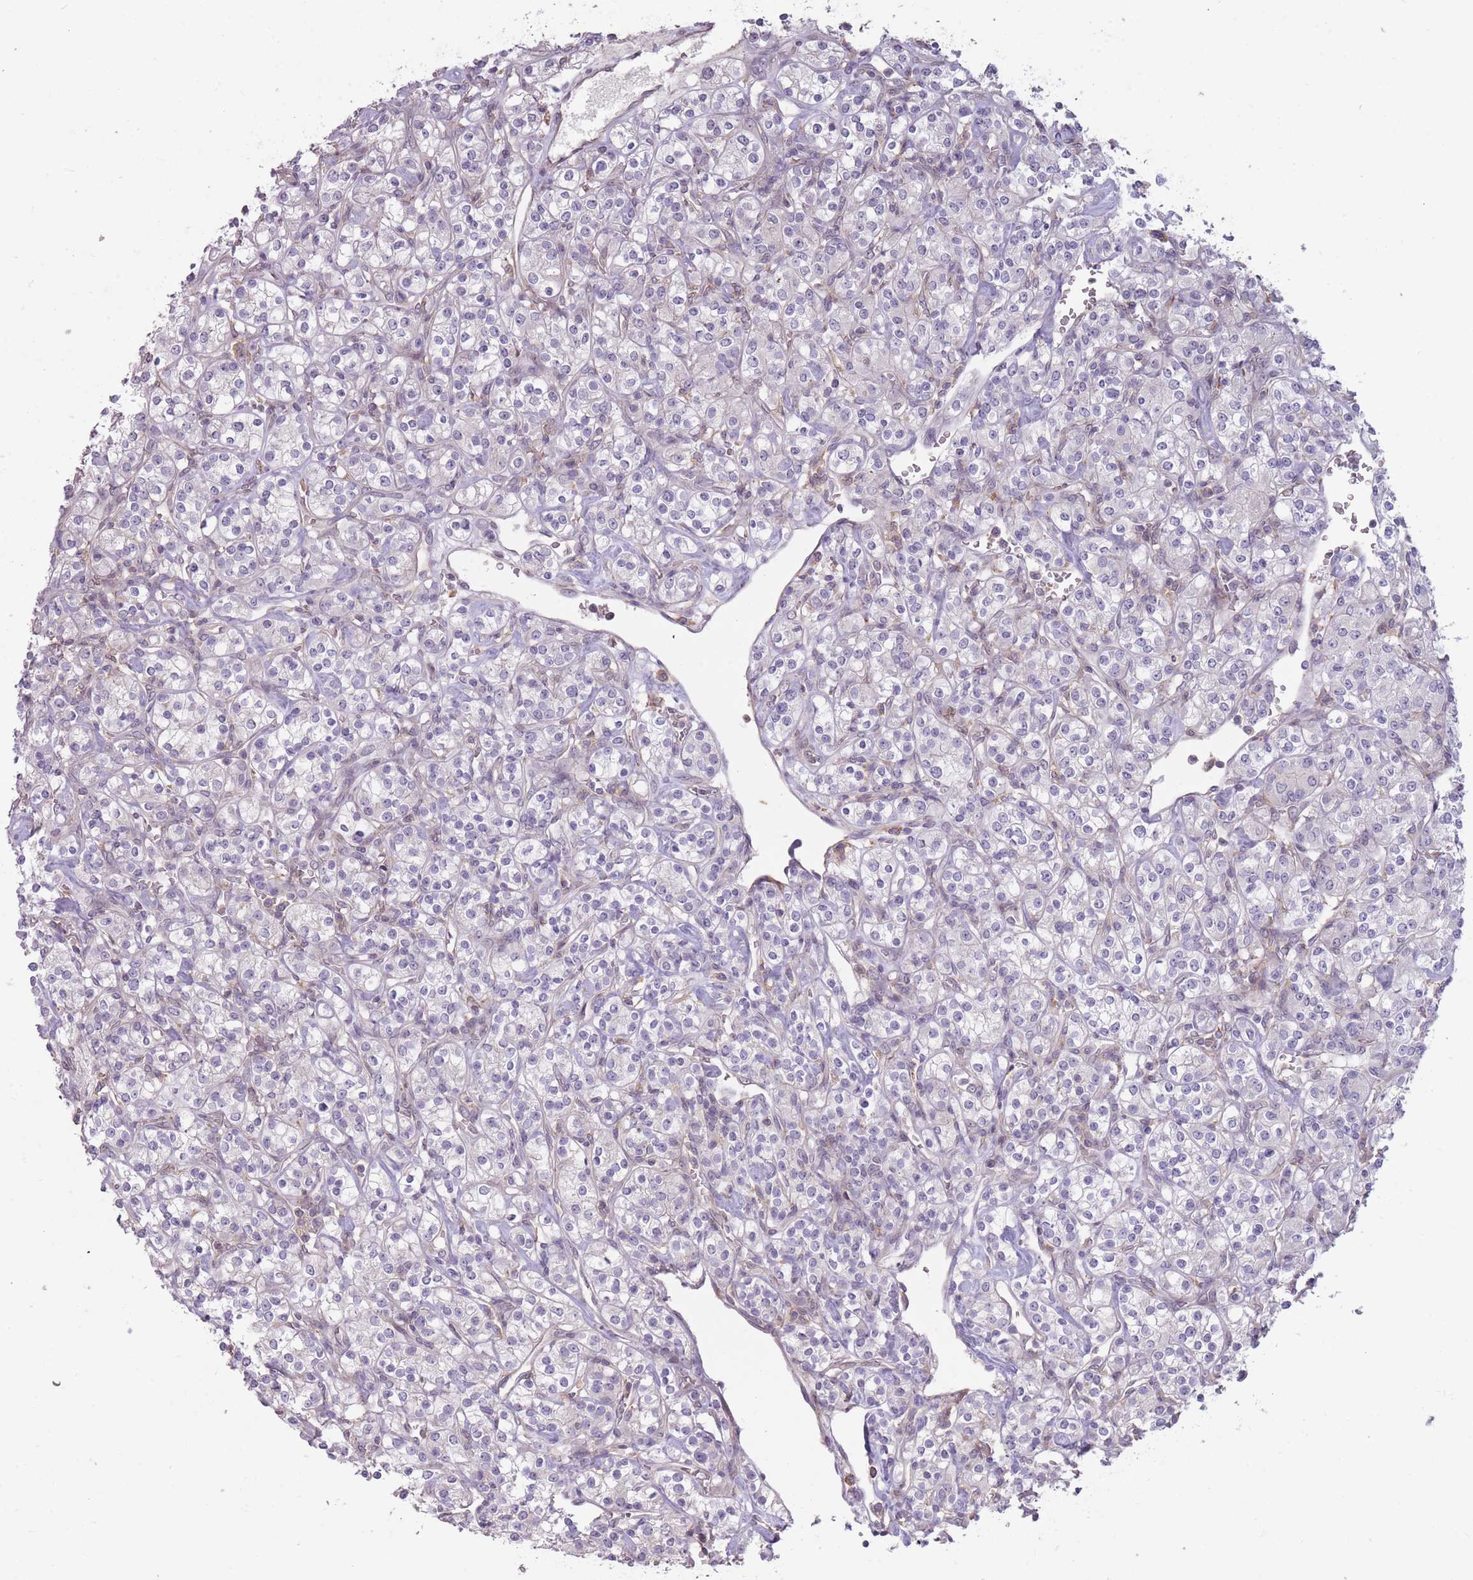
{"staining": {"intensity": "negative", "quantity": "none", "location": "none"}, "tissue": "renal cancer", "cell_type": "Tumor cells", "image_type": "cancer", "snomed": [{"axis": "morphology", "description": "Adenocarcinoma, NOS"}, {"axis": "topography", "description": "Kidney"}], "caption": "DAB immunohistochemical staining of human renal cancer (adenocarcinoma) demonstrates no significant staining in tumor cells.", "gene": "TET3", "patient": {"sex": "male", "age": 77}}